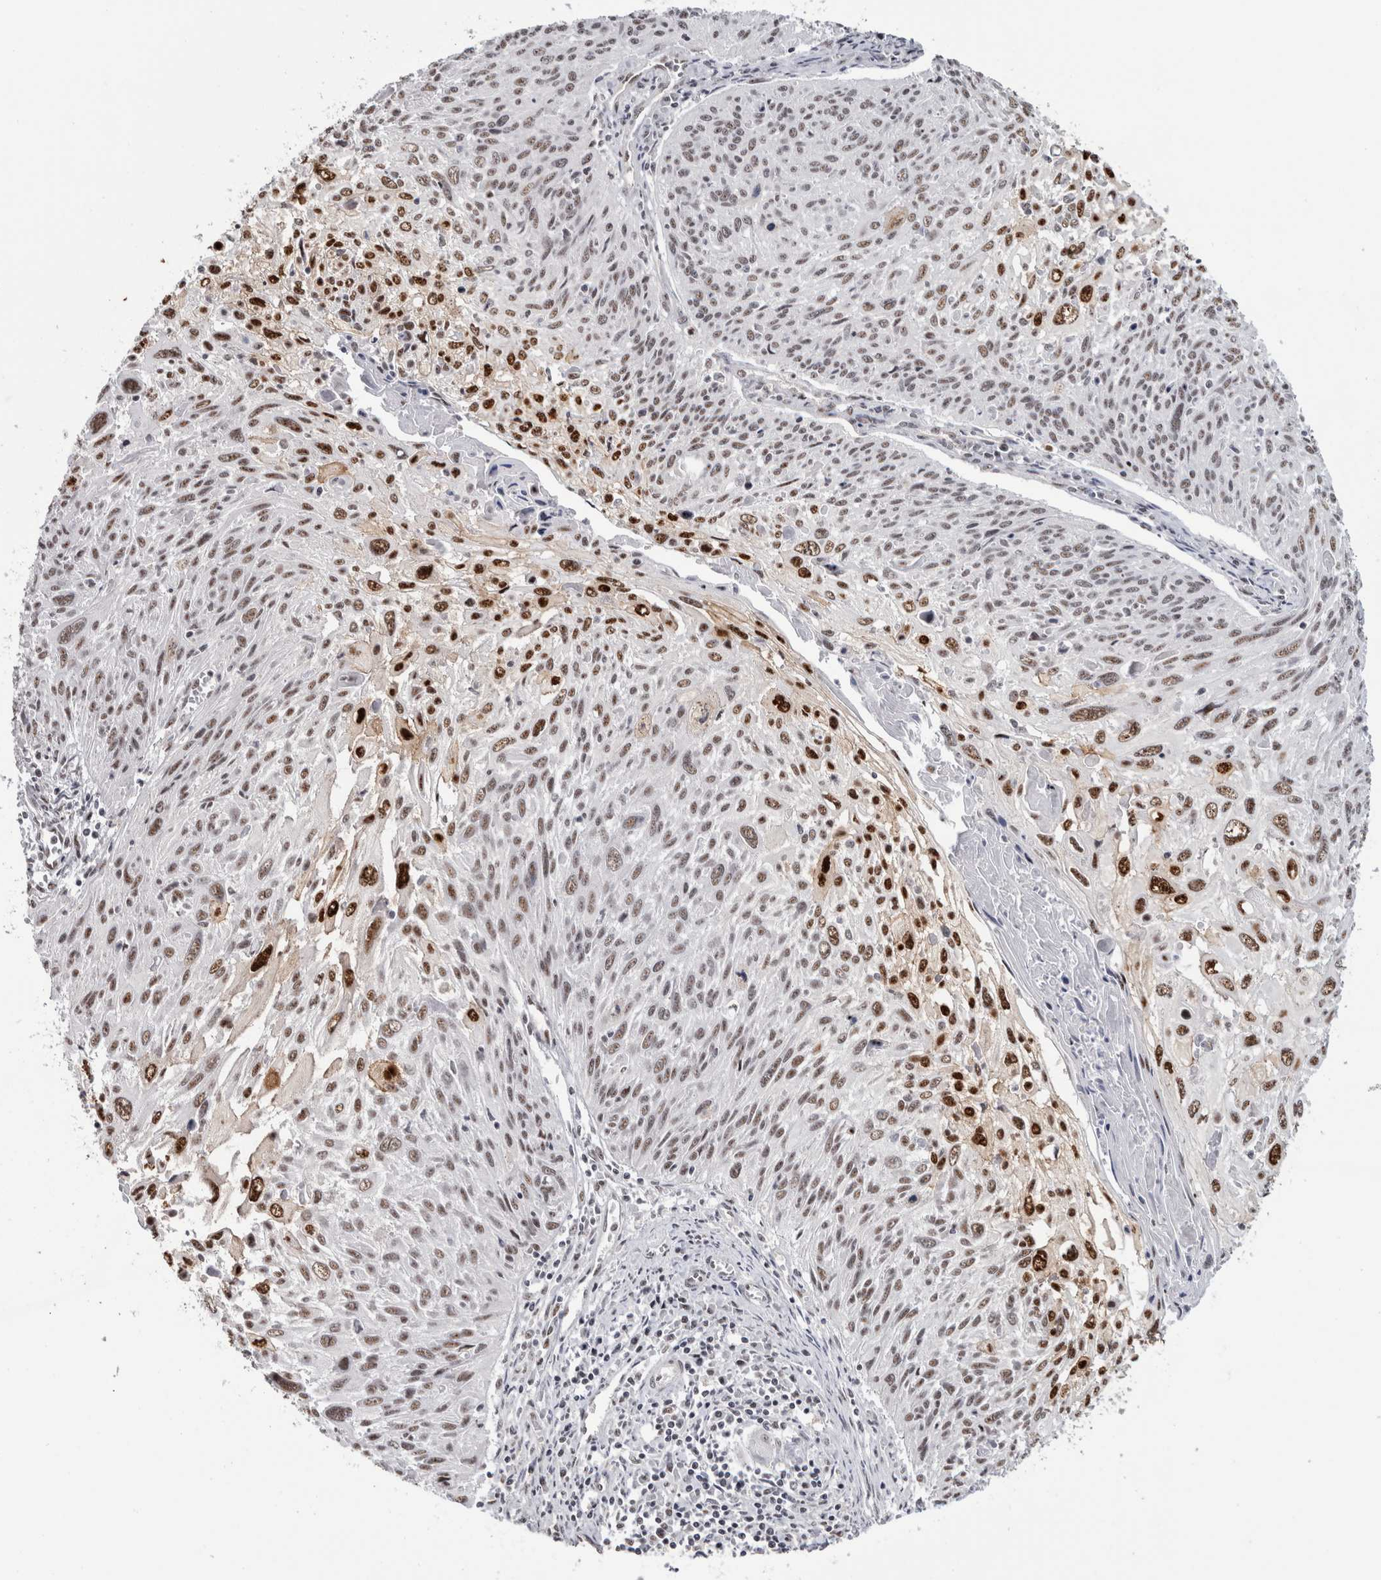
{"staining": {"intensity": "moderate", "quantity": ">75%", "location": "nuclear"}, "tissue": "cervical cancer", "cell_type": "Tumor cells", "image_type": "cancer", "snomed": [{"axis": "morphology", "description": "Squamous cell carcinoma, NOS"}, {"axis": "topography", "description": "Cervix"}], "caption": "Cervical cancer was stained to show a protein in brown. There is medium levels of moderate nuclear expression in approximately >75% of tumor cells. Nuclei are stained in blue.", "gene": "MKNK1", "patient": {"sex": "female", "age": 51}}